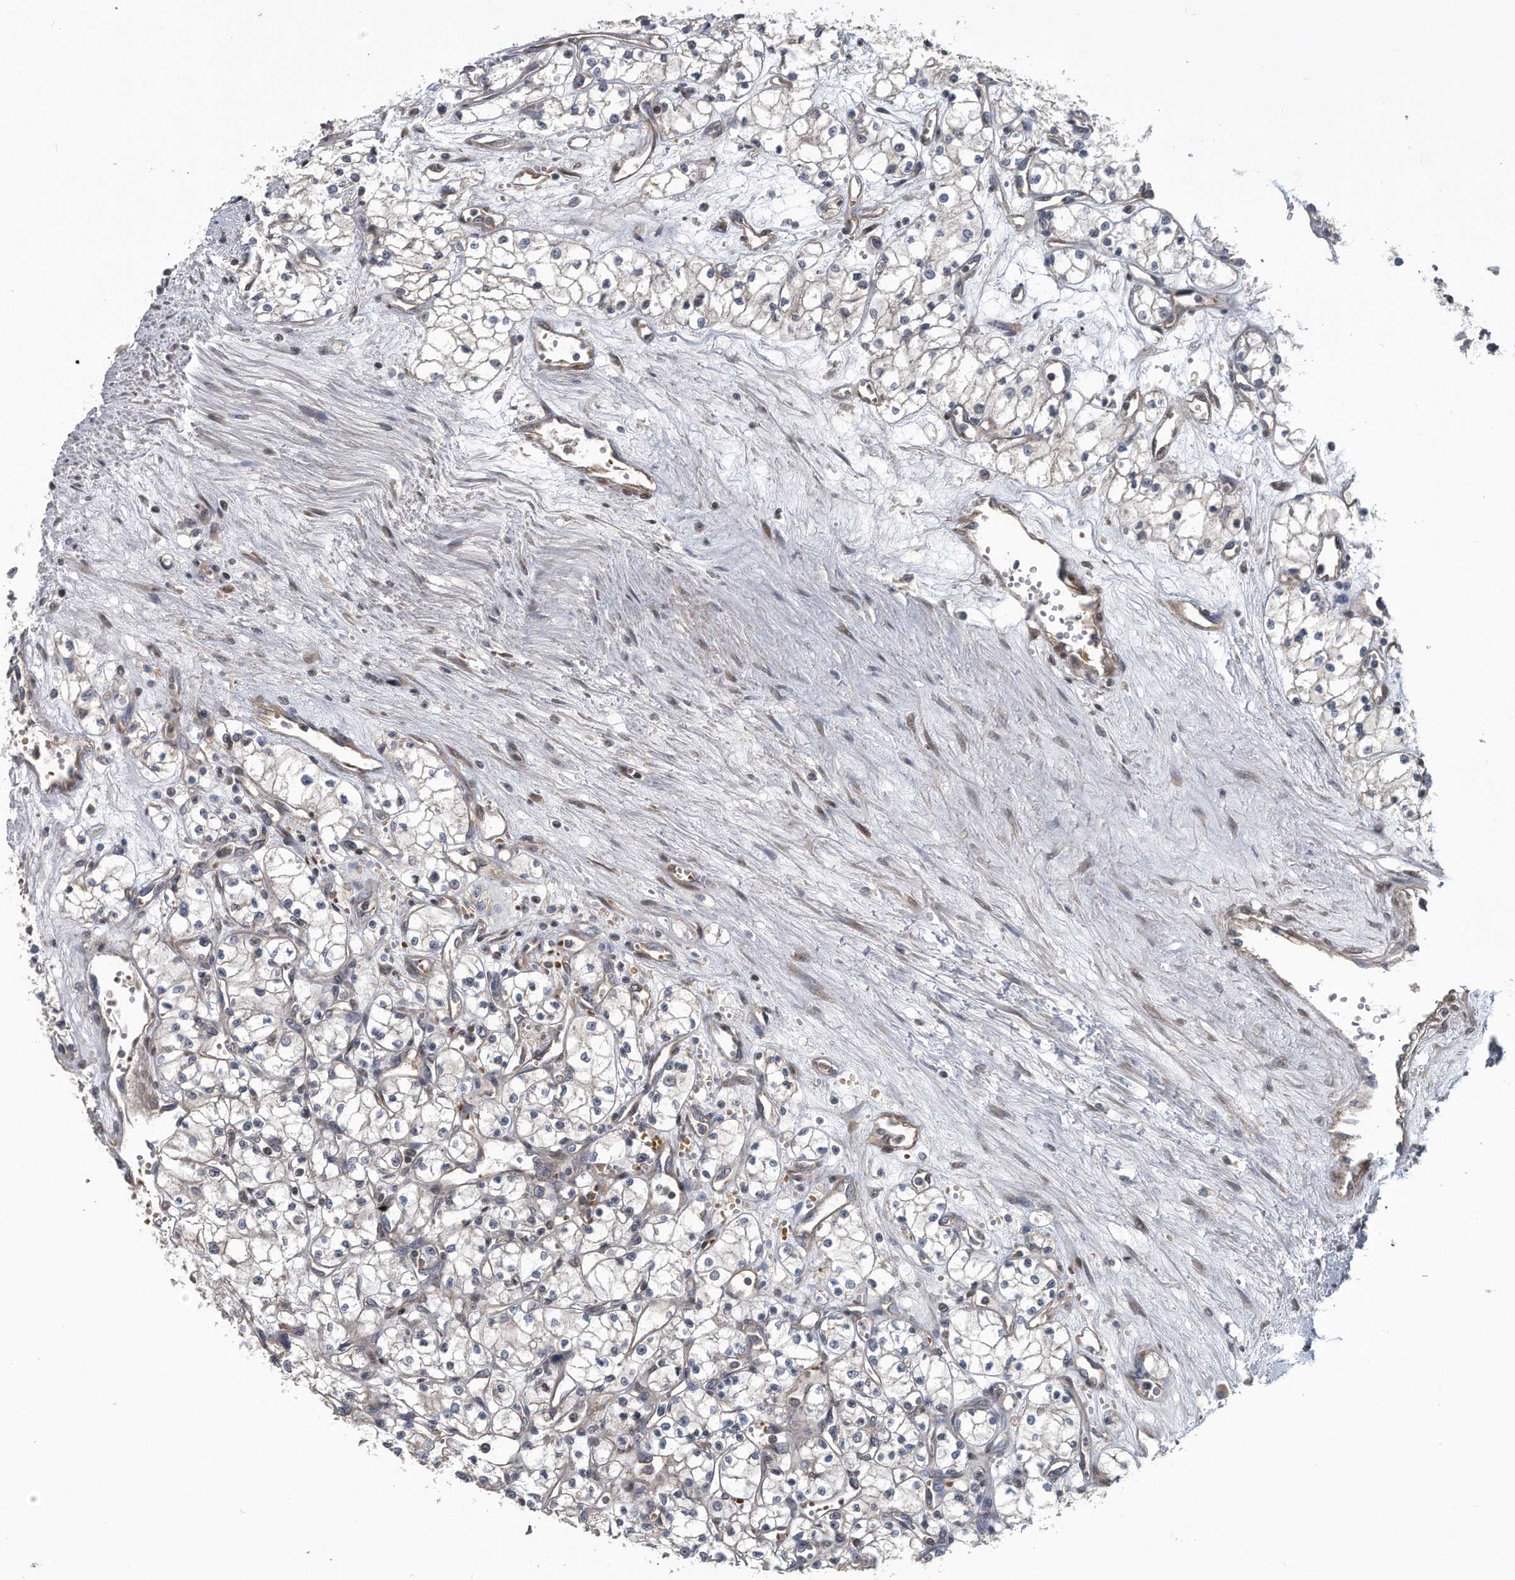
{"staining": {"intensity": "negative", "quantity": "none", "location": "none"}, "tissue": "renal cancer", "cell_type": "Tumor cells", "image_type": "cancer", "snomed": [{"axis": "morphology", "description": "Adenocarcinoma, NOS"}, {"axis": "topography", "description": "Kidney"}], "caption": "IHC of adenocarcinoma (renal) shows no positivity in tumor cells.", "gene": "ZNF79", "patient": {"sex": "male", "age": 59}}